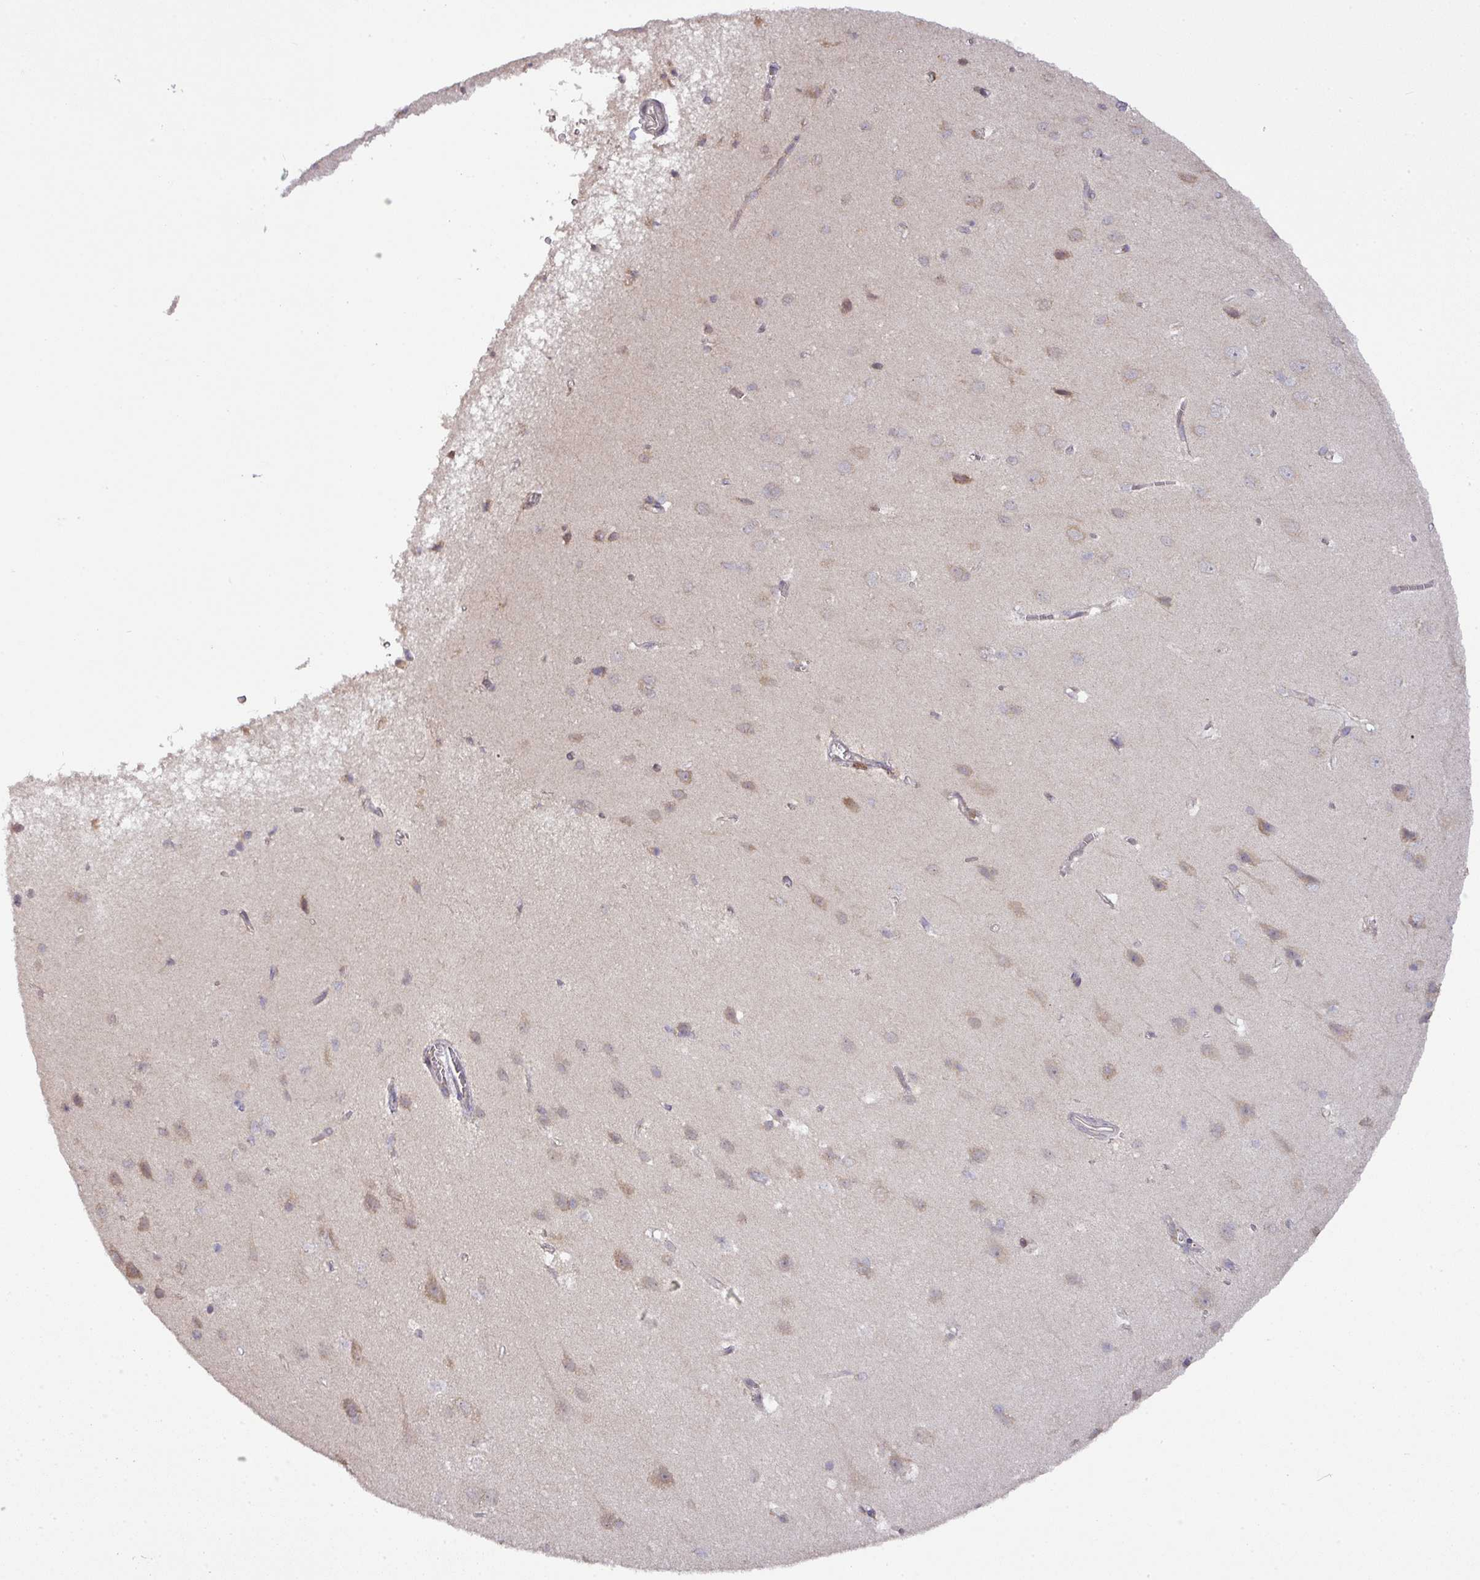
{"staining": {"intensity": "negative", "quantity": "none", "location": "none"}, "tissue": "cerebral cortex", "cell_type": "Endothelial cells", "image_type": "normal", "snomed": [{"axis": "morphology", "description": "Normal tissue, NOS"}, {"axis": "topography", "description": "Cerebral cortex"}], "caption": "Immunohistochemical staining of normal cerebral cortex reveals no significant staining in endothelial cells.", "gene": "GALP", "patient": {"sex": "male", "age": 37}}